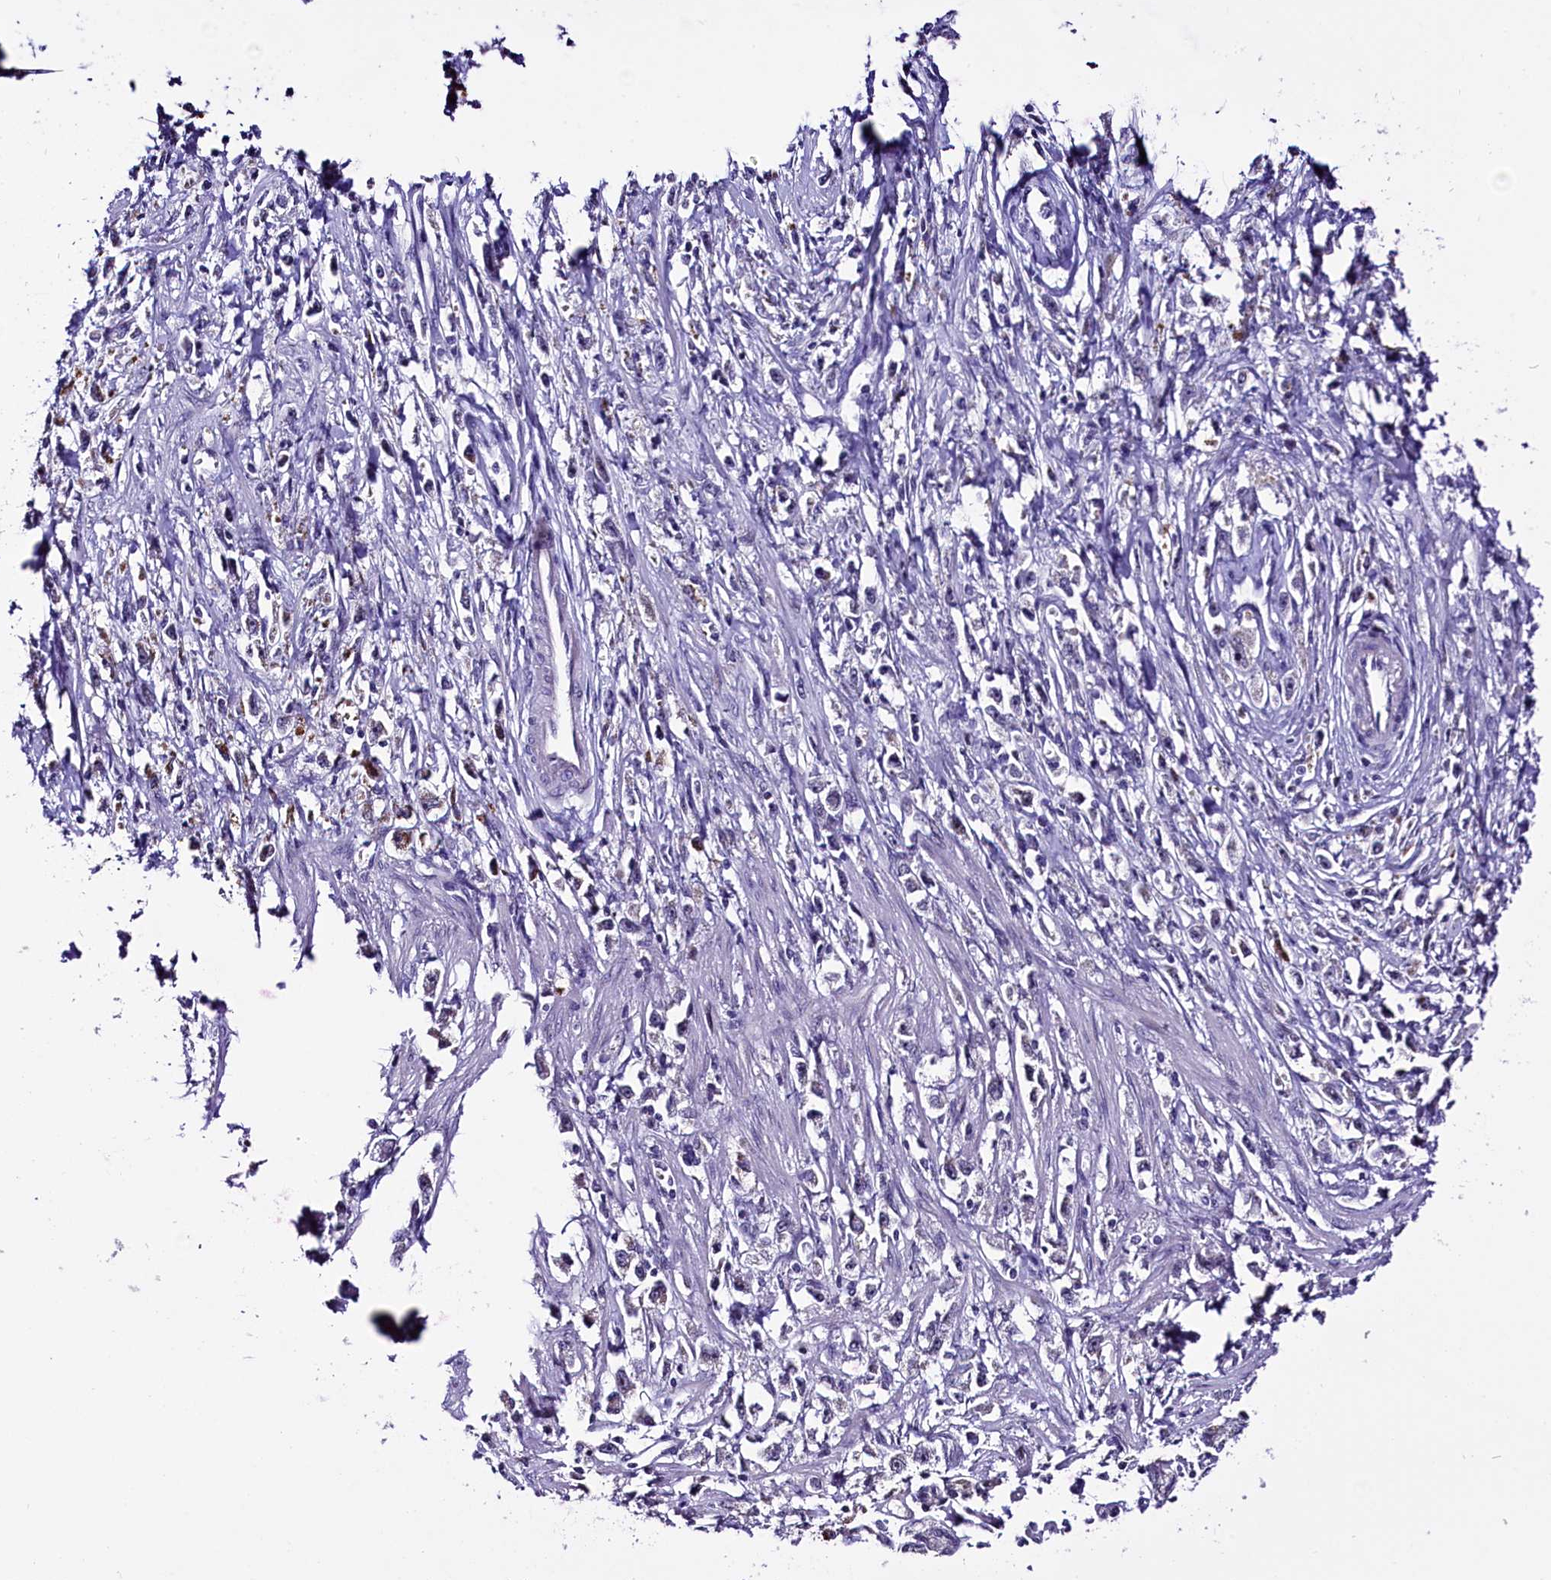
{"staining": {"intensity": "negative", "quantity": "none", "location": "none"}, "tissue": "stomach cancer", "cell_type": "Tumor cells", "image_type": "cancer", "snomed": [{"axis": "morphology", "description": "Adenocarcinoma, NOS"}, {"axis": "topography", "description": "Stomach"}], "caption": "Protein analysis of adenocarcinoma (stomach) reveals no significant expression in tumor cells.", "gene": "RPUSD2", "patient": {"sex": "female", "age": 59}}